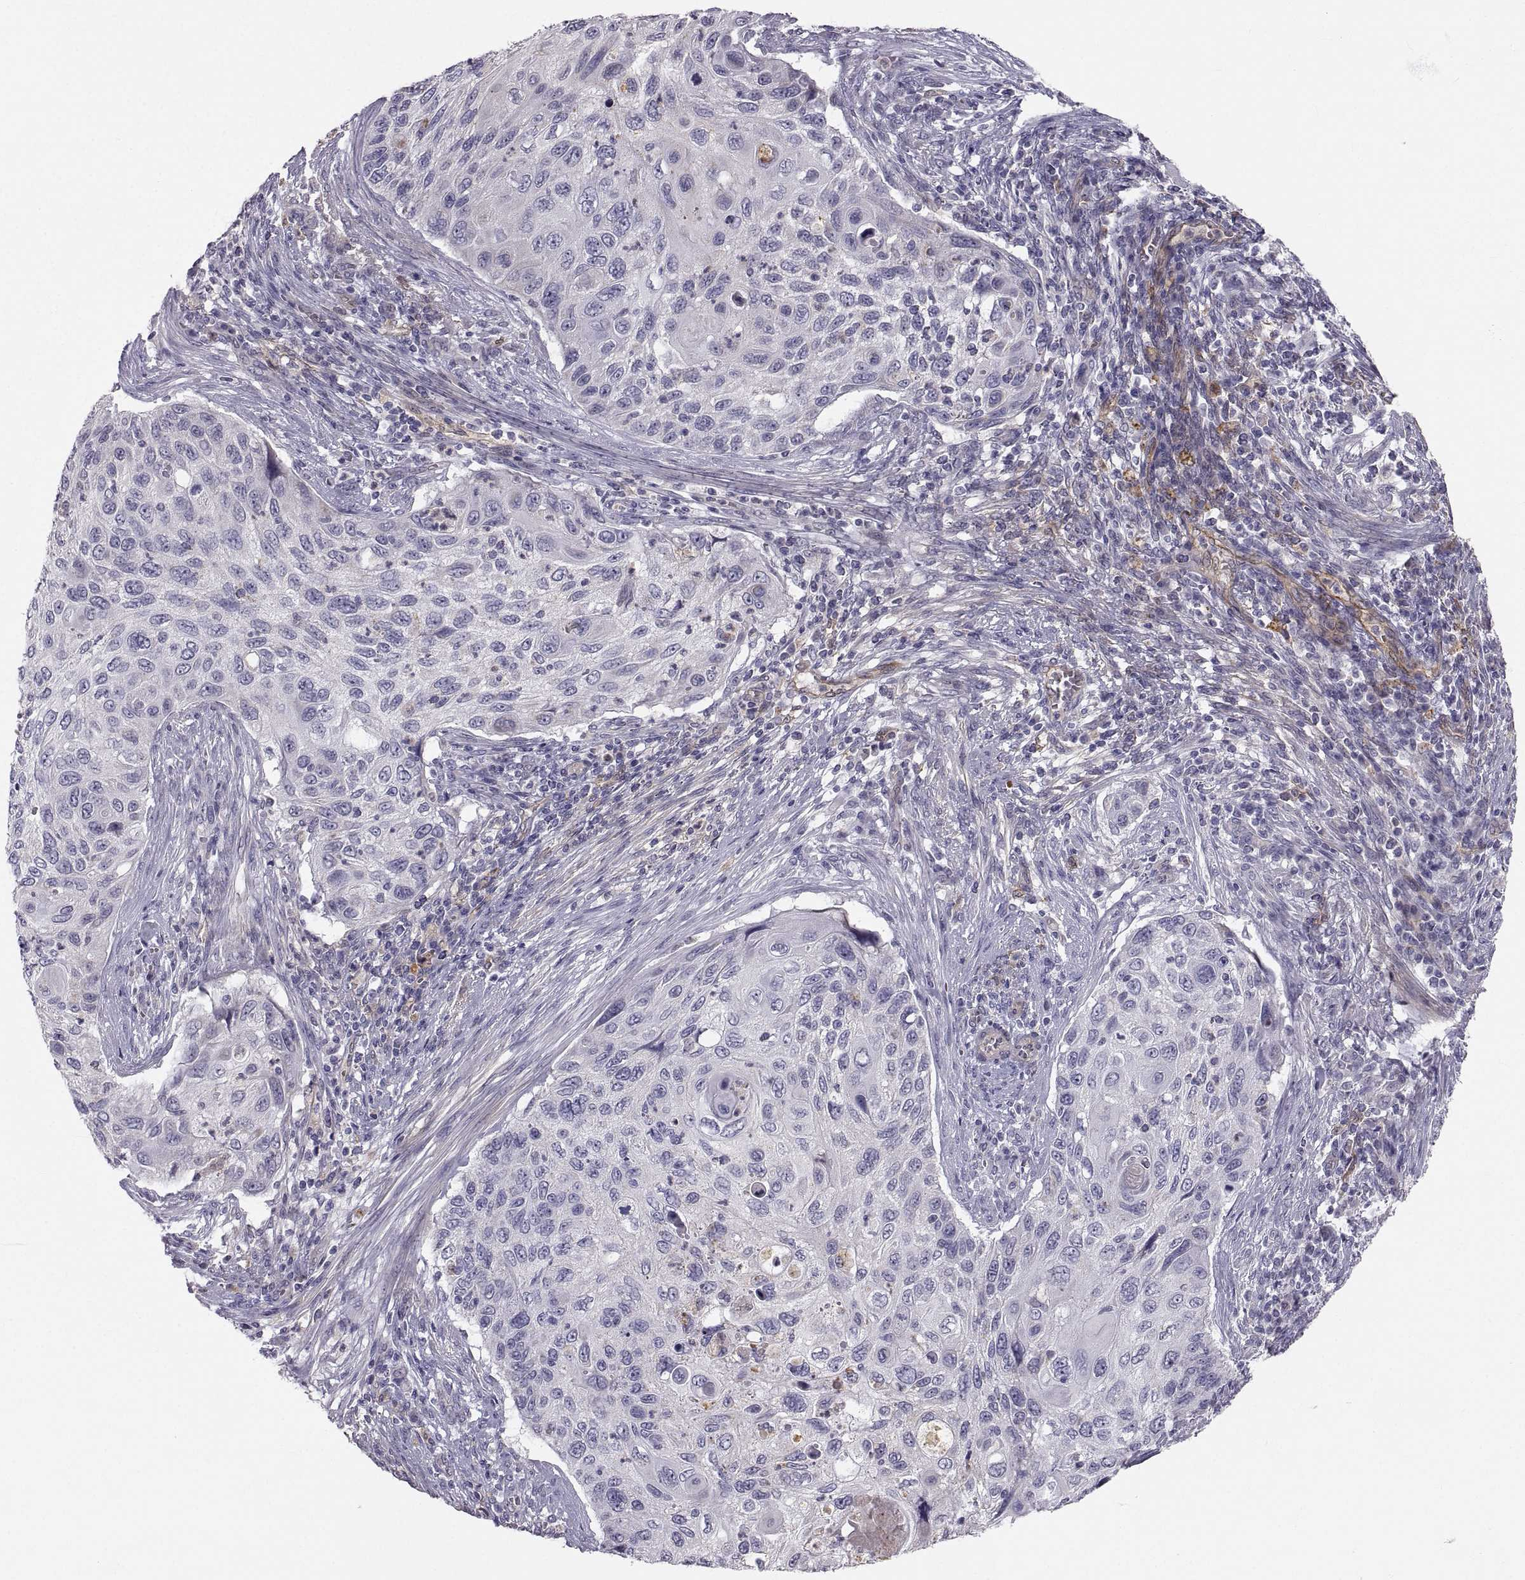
{"staining": {"intensity": "negative", "quantity": "none", "location": "none"}, "tissue": "cervical cancer", "cell_type": "Tumor cells", "image_type": "cancer", "snomed": [{"axis": "morphology", "description": "Squamous cell carcinoma, NOS"}, {"axis": "topography", "description": "Cervix"}], "caption": "Human cervical cancer (squamous cell carcinoma) stained for a protein using IHC demonstrates no staining in tumor cells.", "gene": "PGM5", "patient": {"sex": "female", "age": 70}}